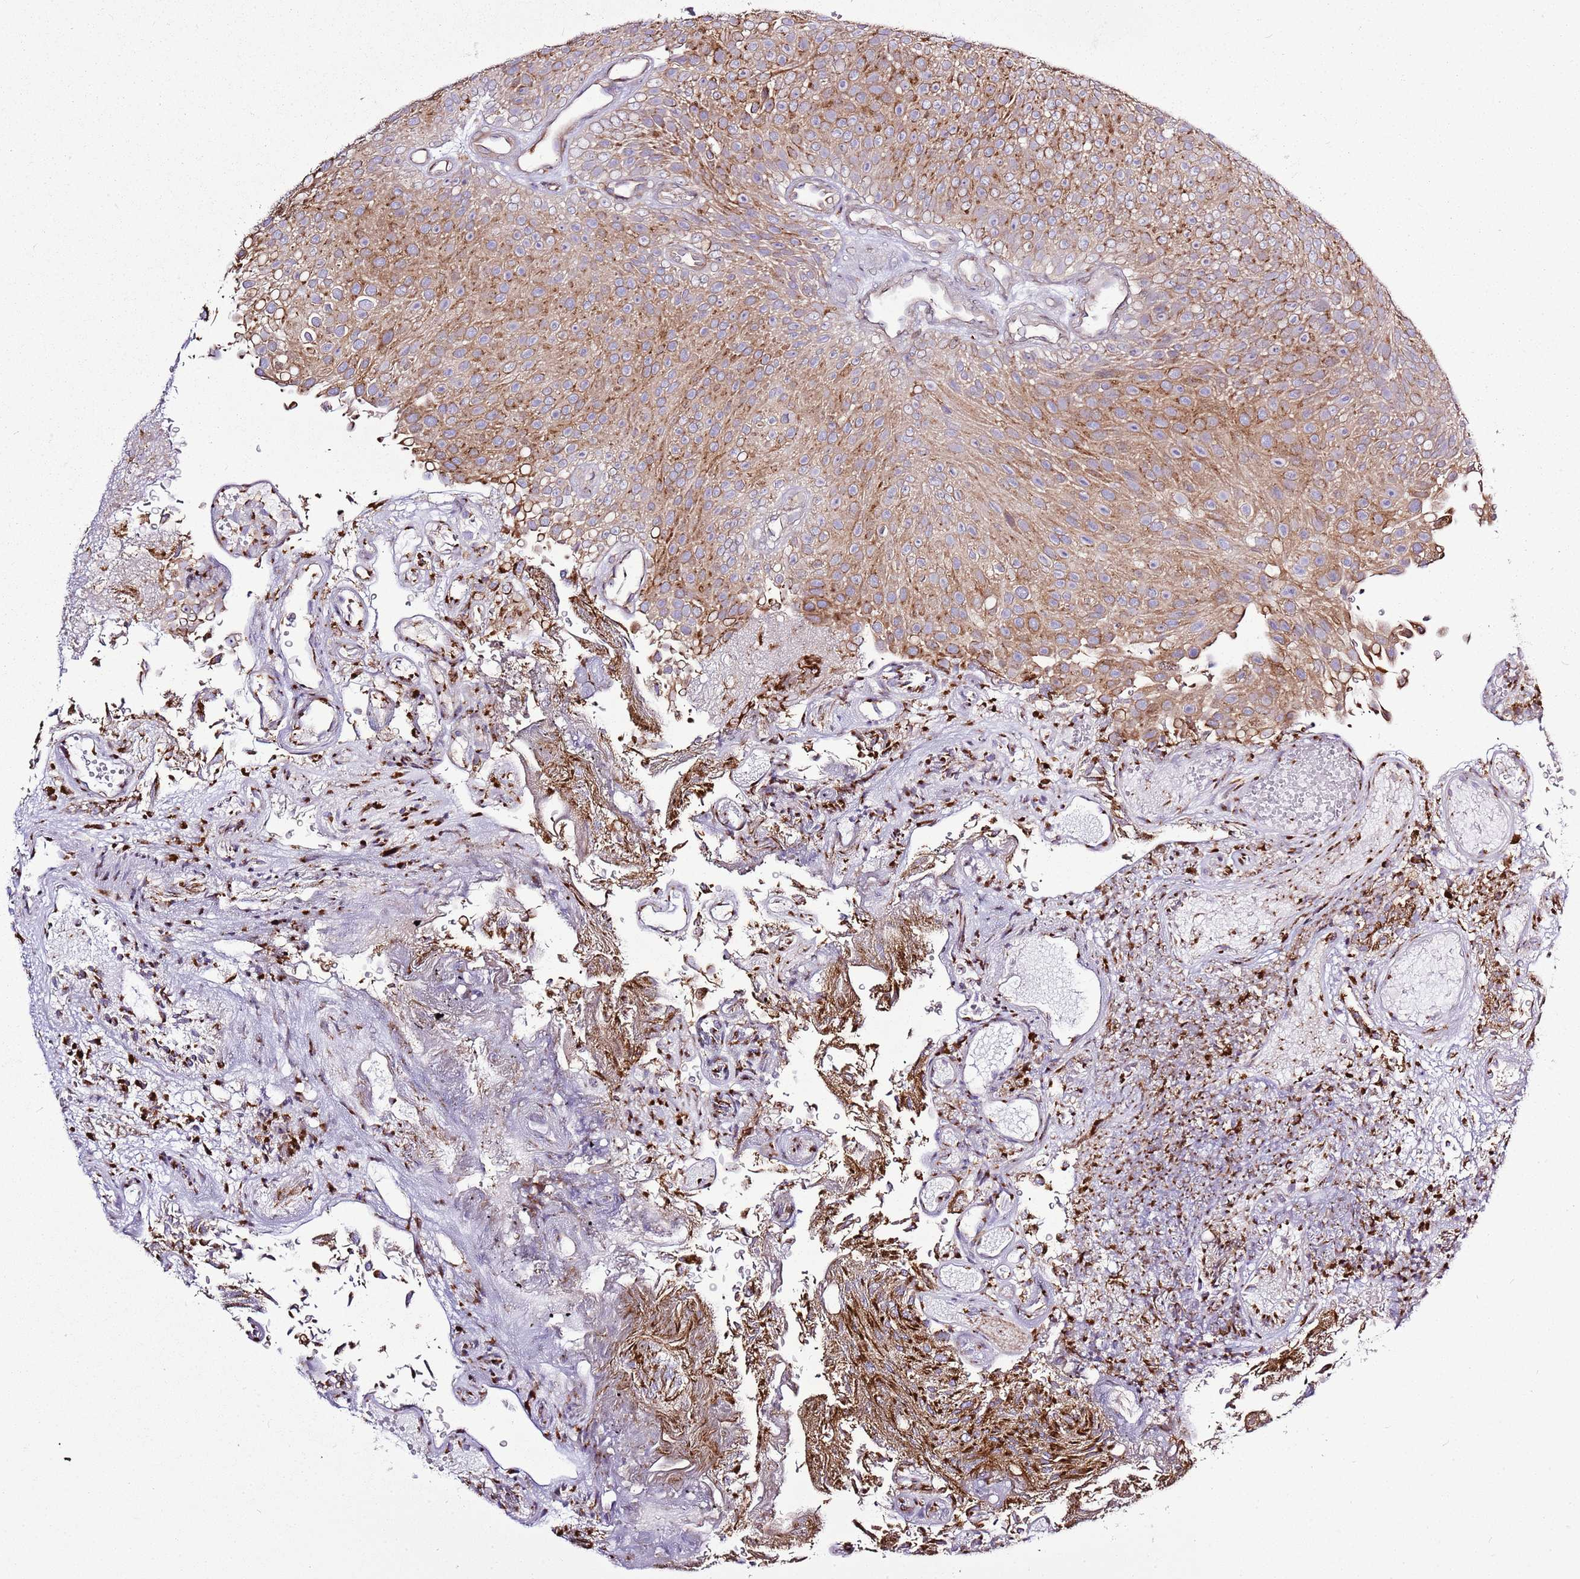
{"staining": {"intensity": "moderate", "quantity": ">75%", "location": "cytoplasmic/membranous"}, "tissue": "urothelial cancer", "cell_type": "Tumor cells", "image_type": "cancer", "snomed": [{"axis": "morphology", "description": "Urothelial carcinoma, Low grade"}, {"axis": "topography", "description": "Urinary bladder"}], "caption": "Urothelial carcinoma (low-grade) stained with immunohistochemistry shows moderate cytoplasmic/membranous positivity in approximately >75% of tumor cells. The protein of interest is stained brown, and the nuclei are stained in blue (DAB (3,3'-diaminobenzidine) IHC with brightfield microscopy, high magnification).", "gene": "TMED10", "patient": {"sex": "male", "age": 78}}